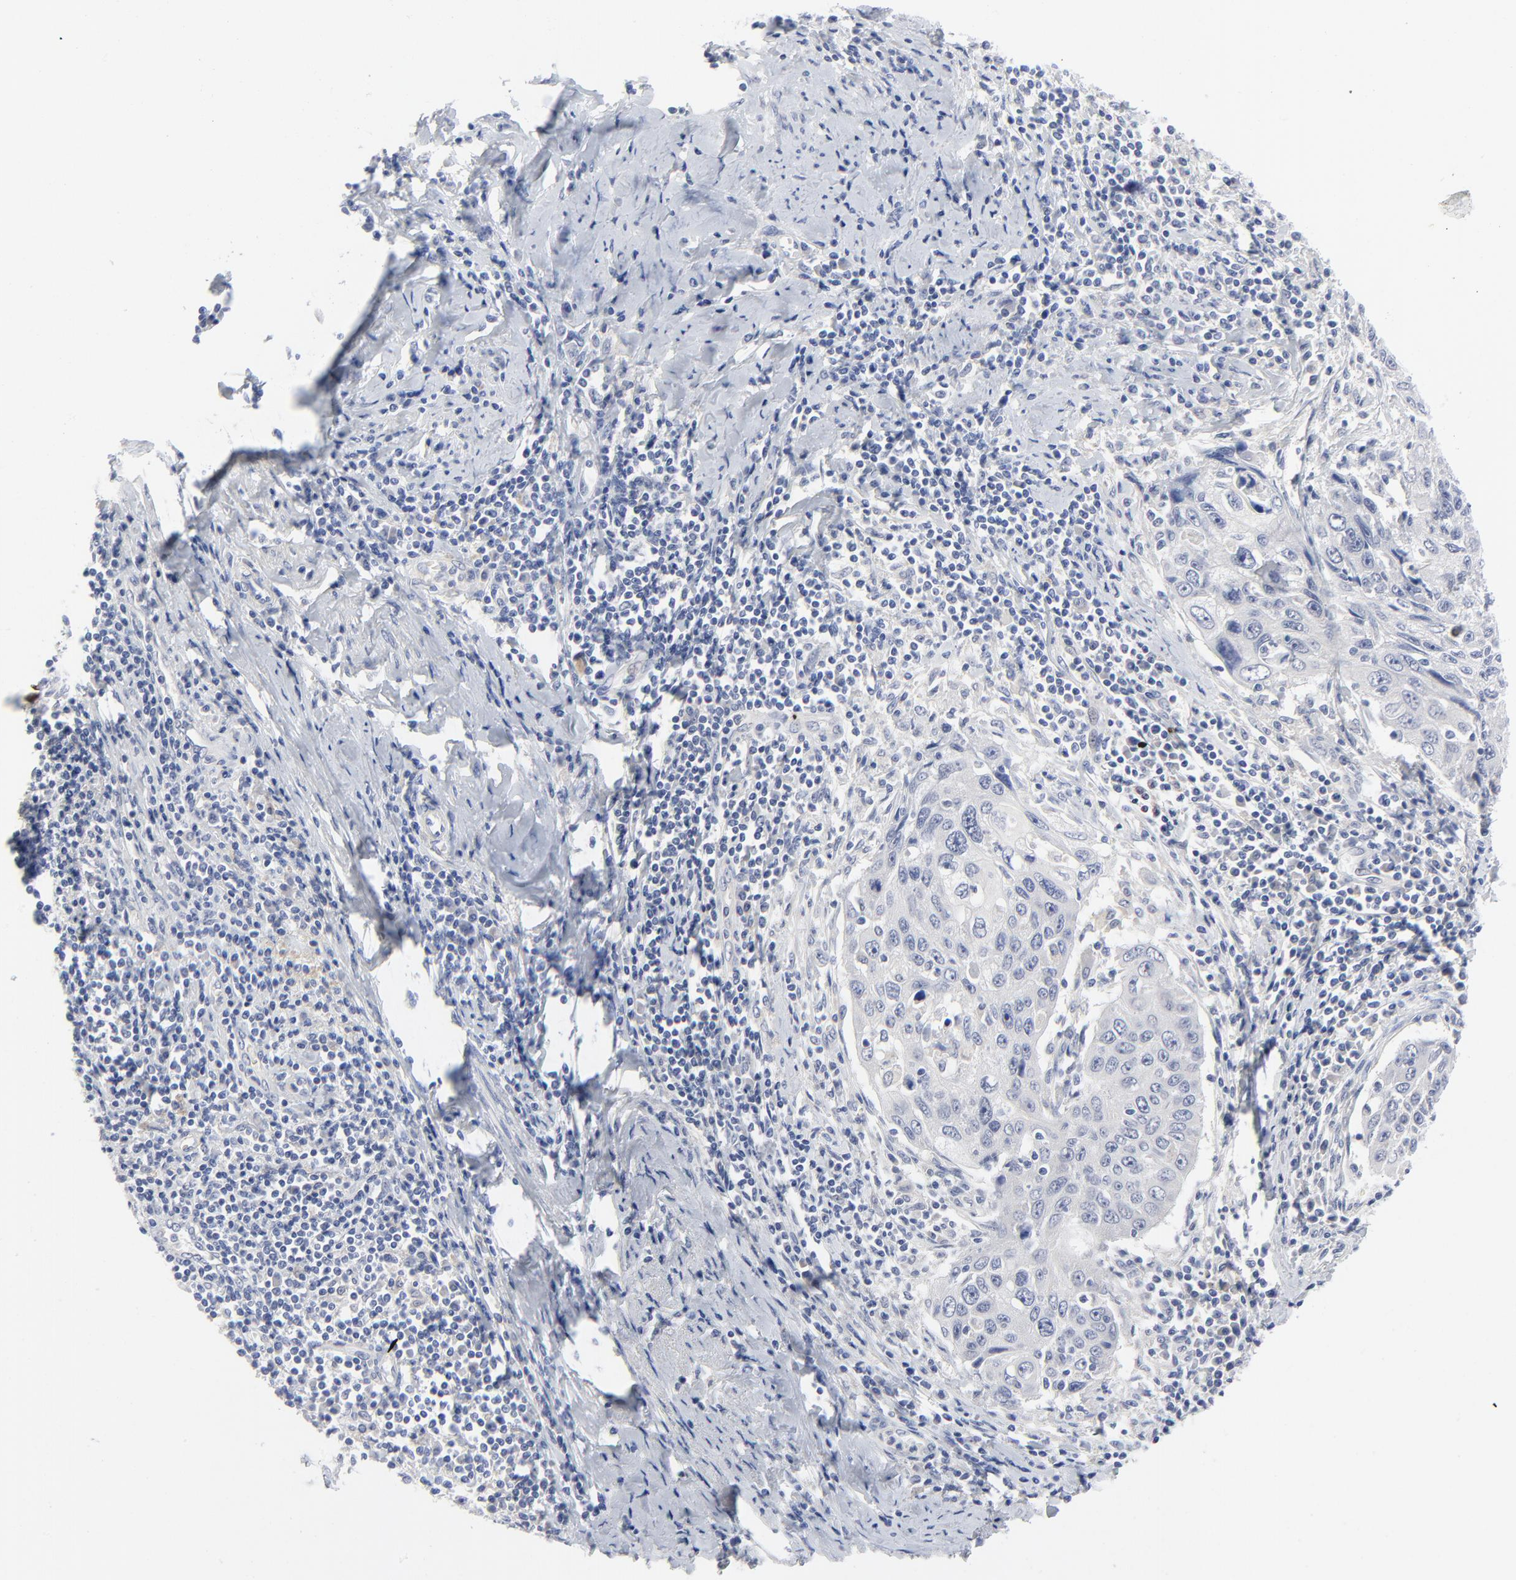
{"staining": {"intensity": "negative", "quantity": "none", "location": "none"}, "tissue": "cervical cancer", "cell_type": "Tumor cells", "image_type": "cancer", "snomed": [{"axis": "morphology", "description": "Squamous cell carcinoma, NOS"}, {"axis": "topography", "description": "Cervix"}], "caption": "Cervical cancer was stained to show a protein in brown. There is no significant staining in tumor cells. (DAB IHC, high magnification).", "gene": "CLEC4G", "patient": {"sex": "female", "age": 53}}